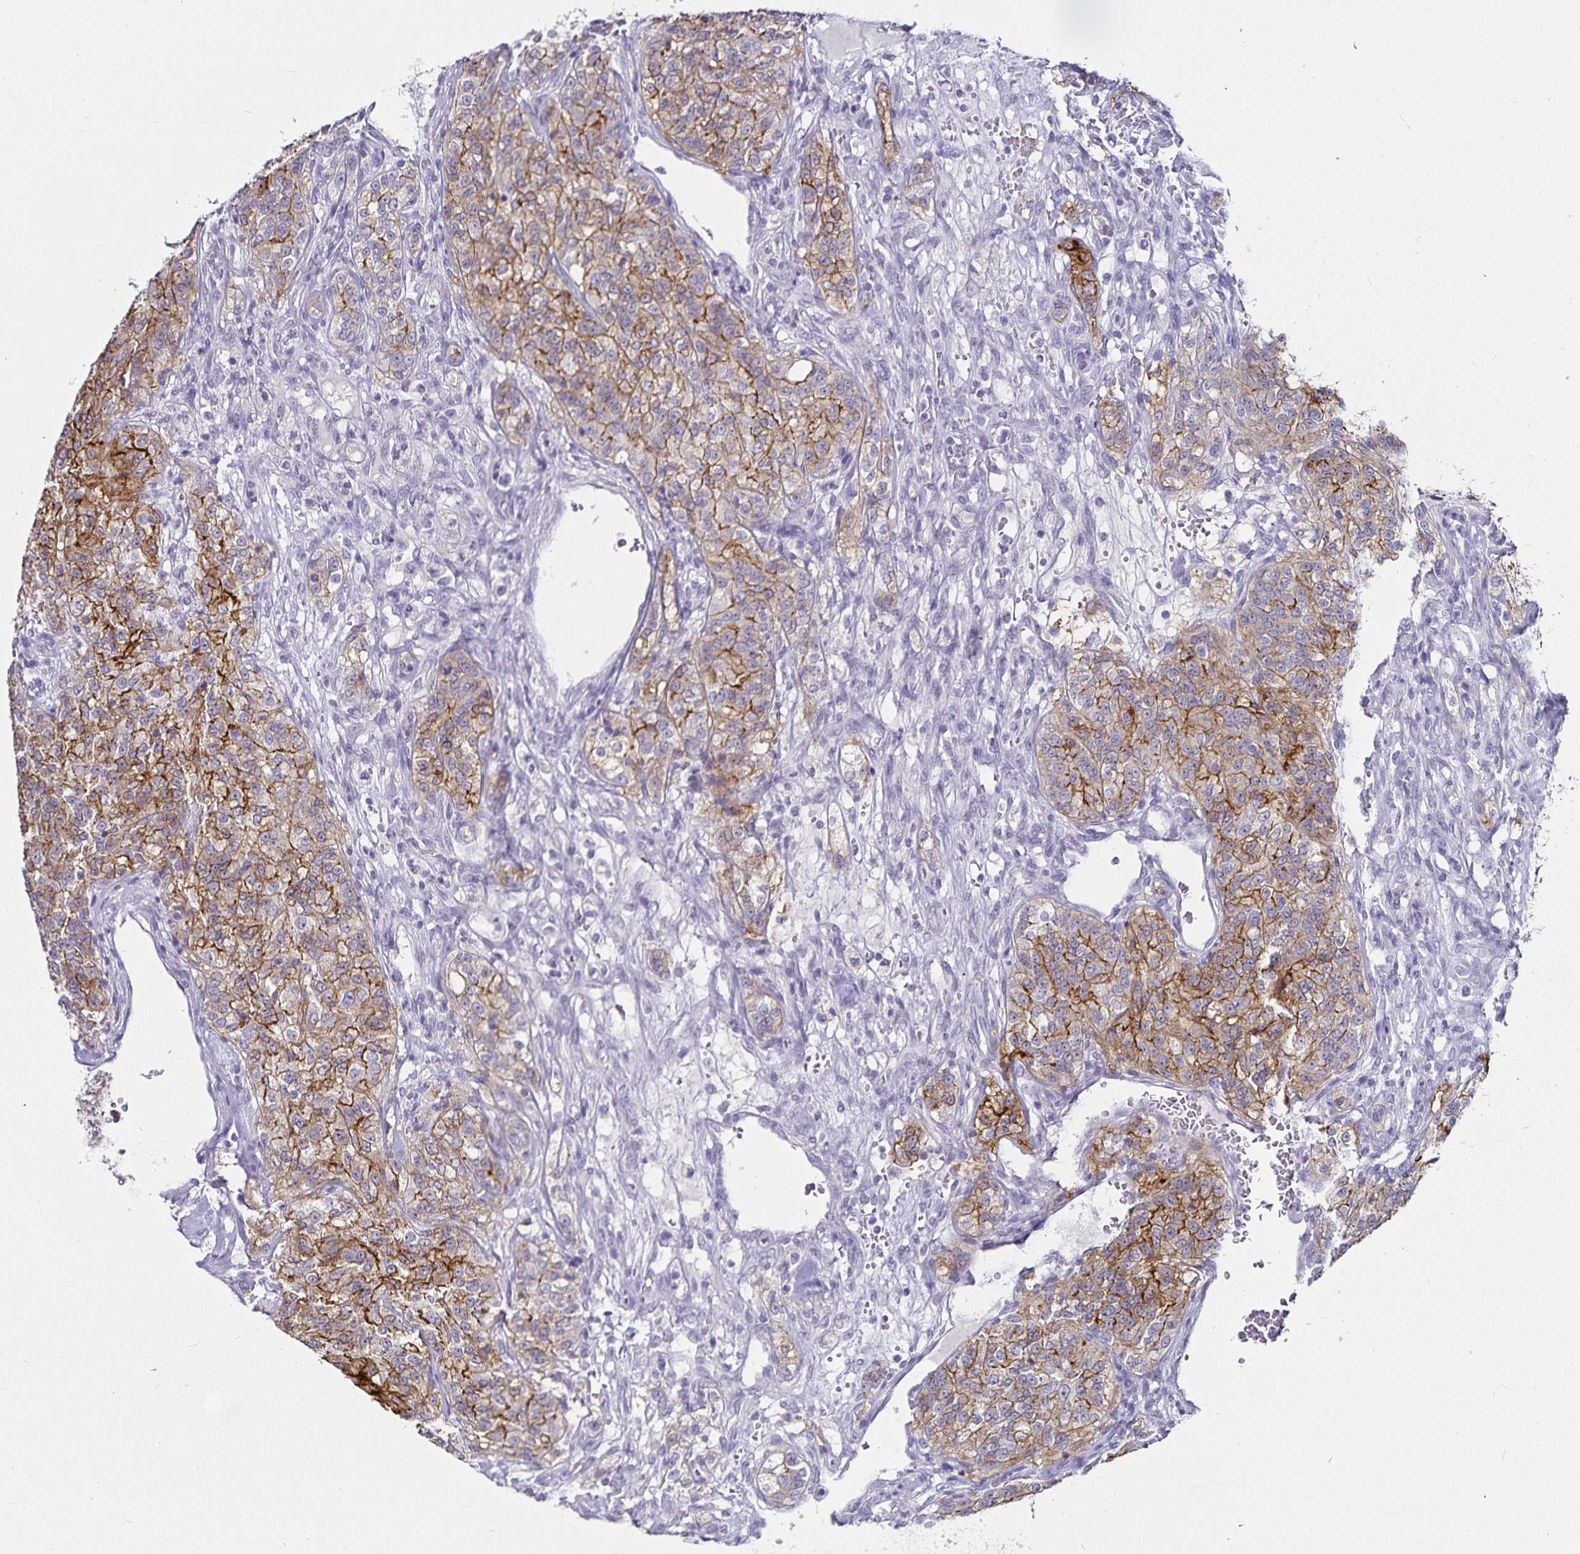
{"staining": {"intensity": "moderate", "quantity": ">75%", "location": "cytoplasmic/membranous"}, "tissue": "renal cancer", "cell_type": "Tumor cells", "image_type": "cancer", "snomed": [{"axis": "morphology", "description": "Adenocarcinoma, NOS"}, {"axis": "topography", "description": "Kidney"}], "caption": "Adenocarcinoma (renal) was stained to show a protein in brown. There is medium levels of moderate cytoplasmic/membranous staining in about >75% of tumor cells. Immunohistochemistry stains the protein in brown and the nuclei are stained blue.", "gene": "CA12", "patient": {"sex": "female", "age": 63}}